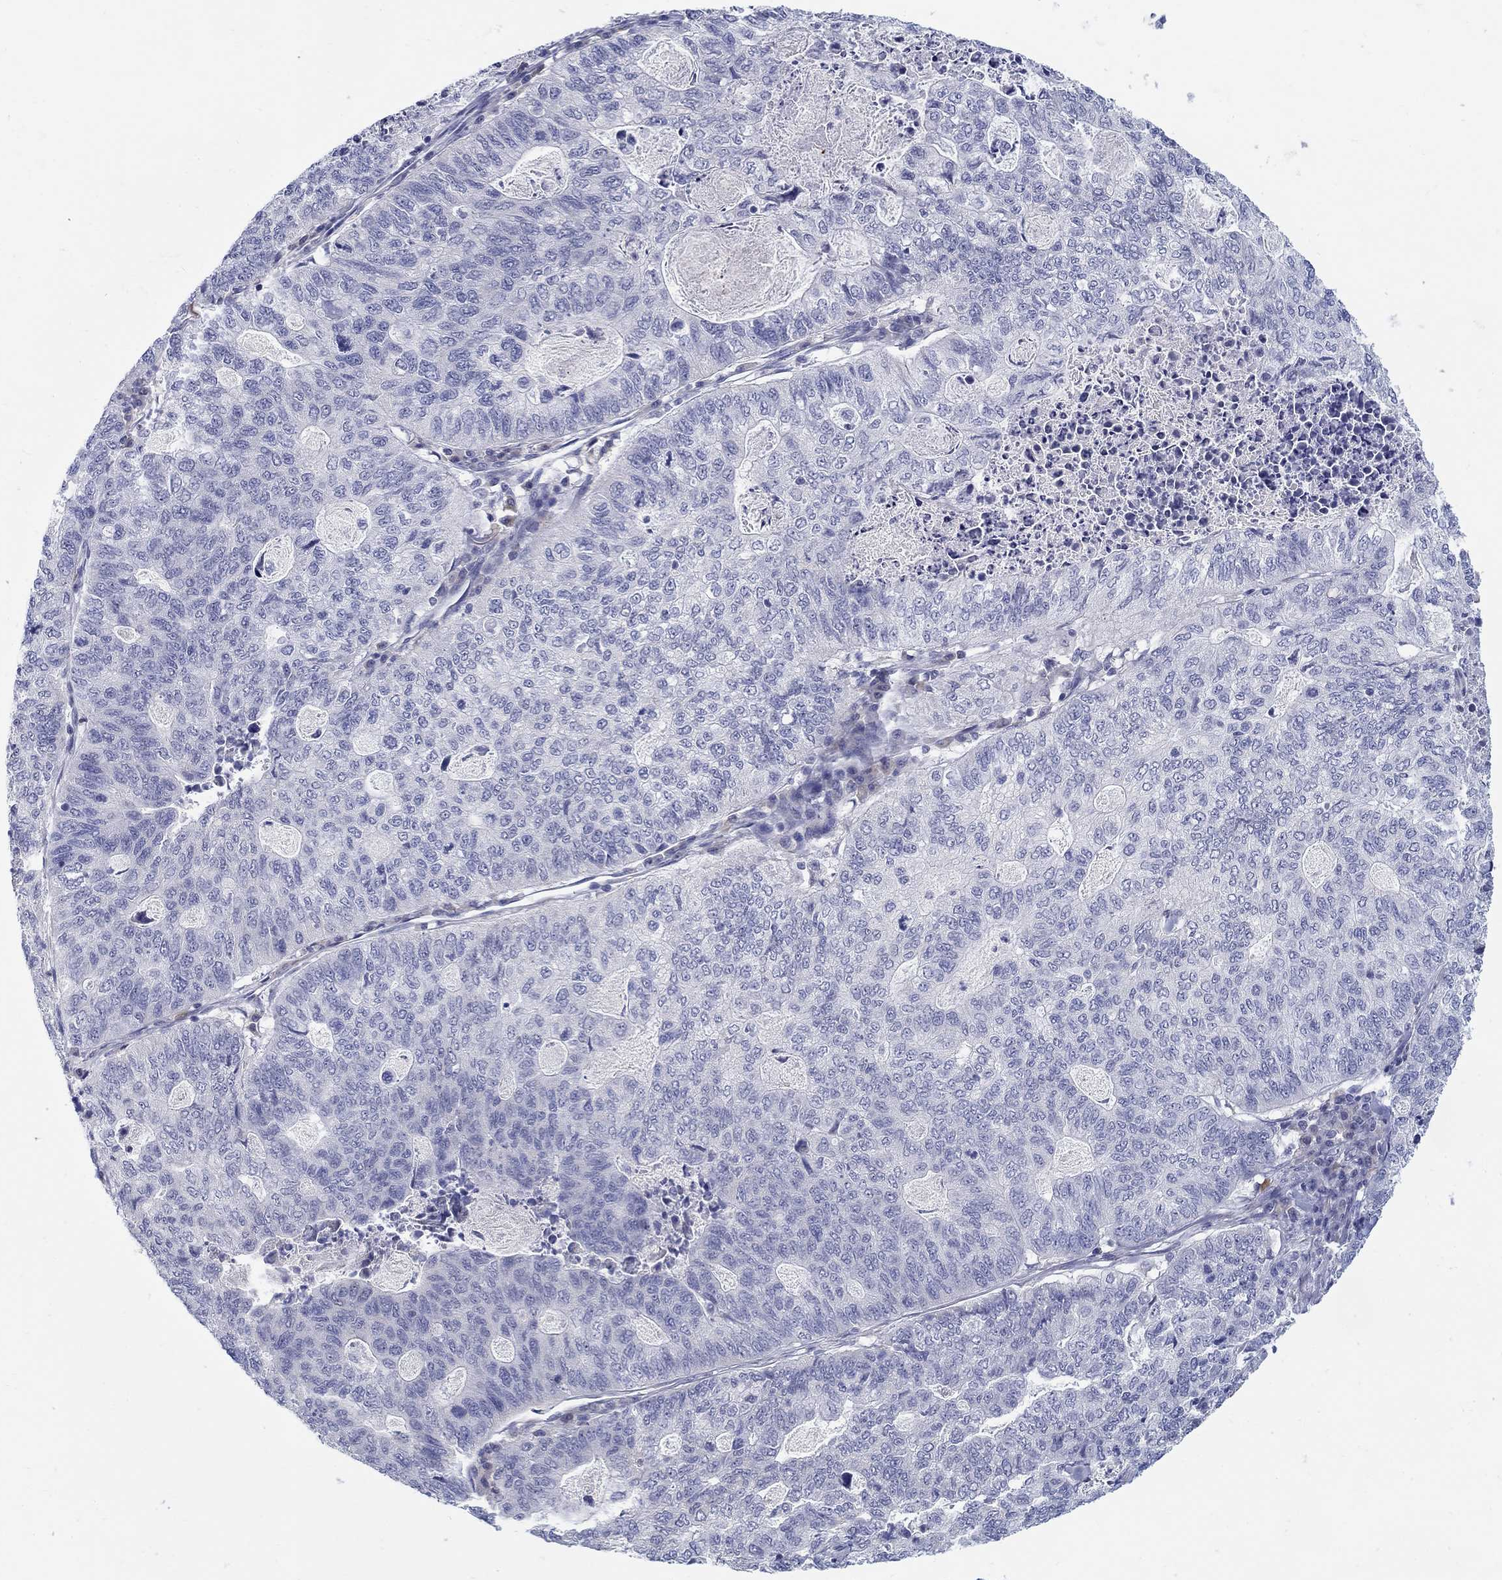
{"staining": {"intensity": "negative", "quantity": "none", "location": "none"}, "tissue": "stomach cancer", "cell_type": "Tumor cells", "image_type": "cancer", "snomed": [{"axis": "morphology", "description": "Adenocarcinoma, NOS"}, {"axis": "topography", "description": "Stomach, upper"}], "caption": "Protein analysis of adenocarcinoma (stomach) demonstrates no significant staining in tumor cells. The staining is performed using DAB brown chromogen with nuclei counter-stained in using hematoxylin.", "gene": "ABCA4", "patient": {"sex": "female", "age": 67}}